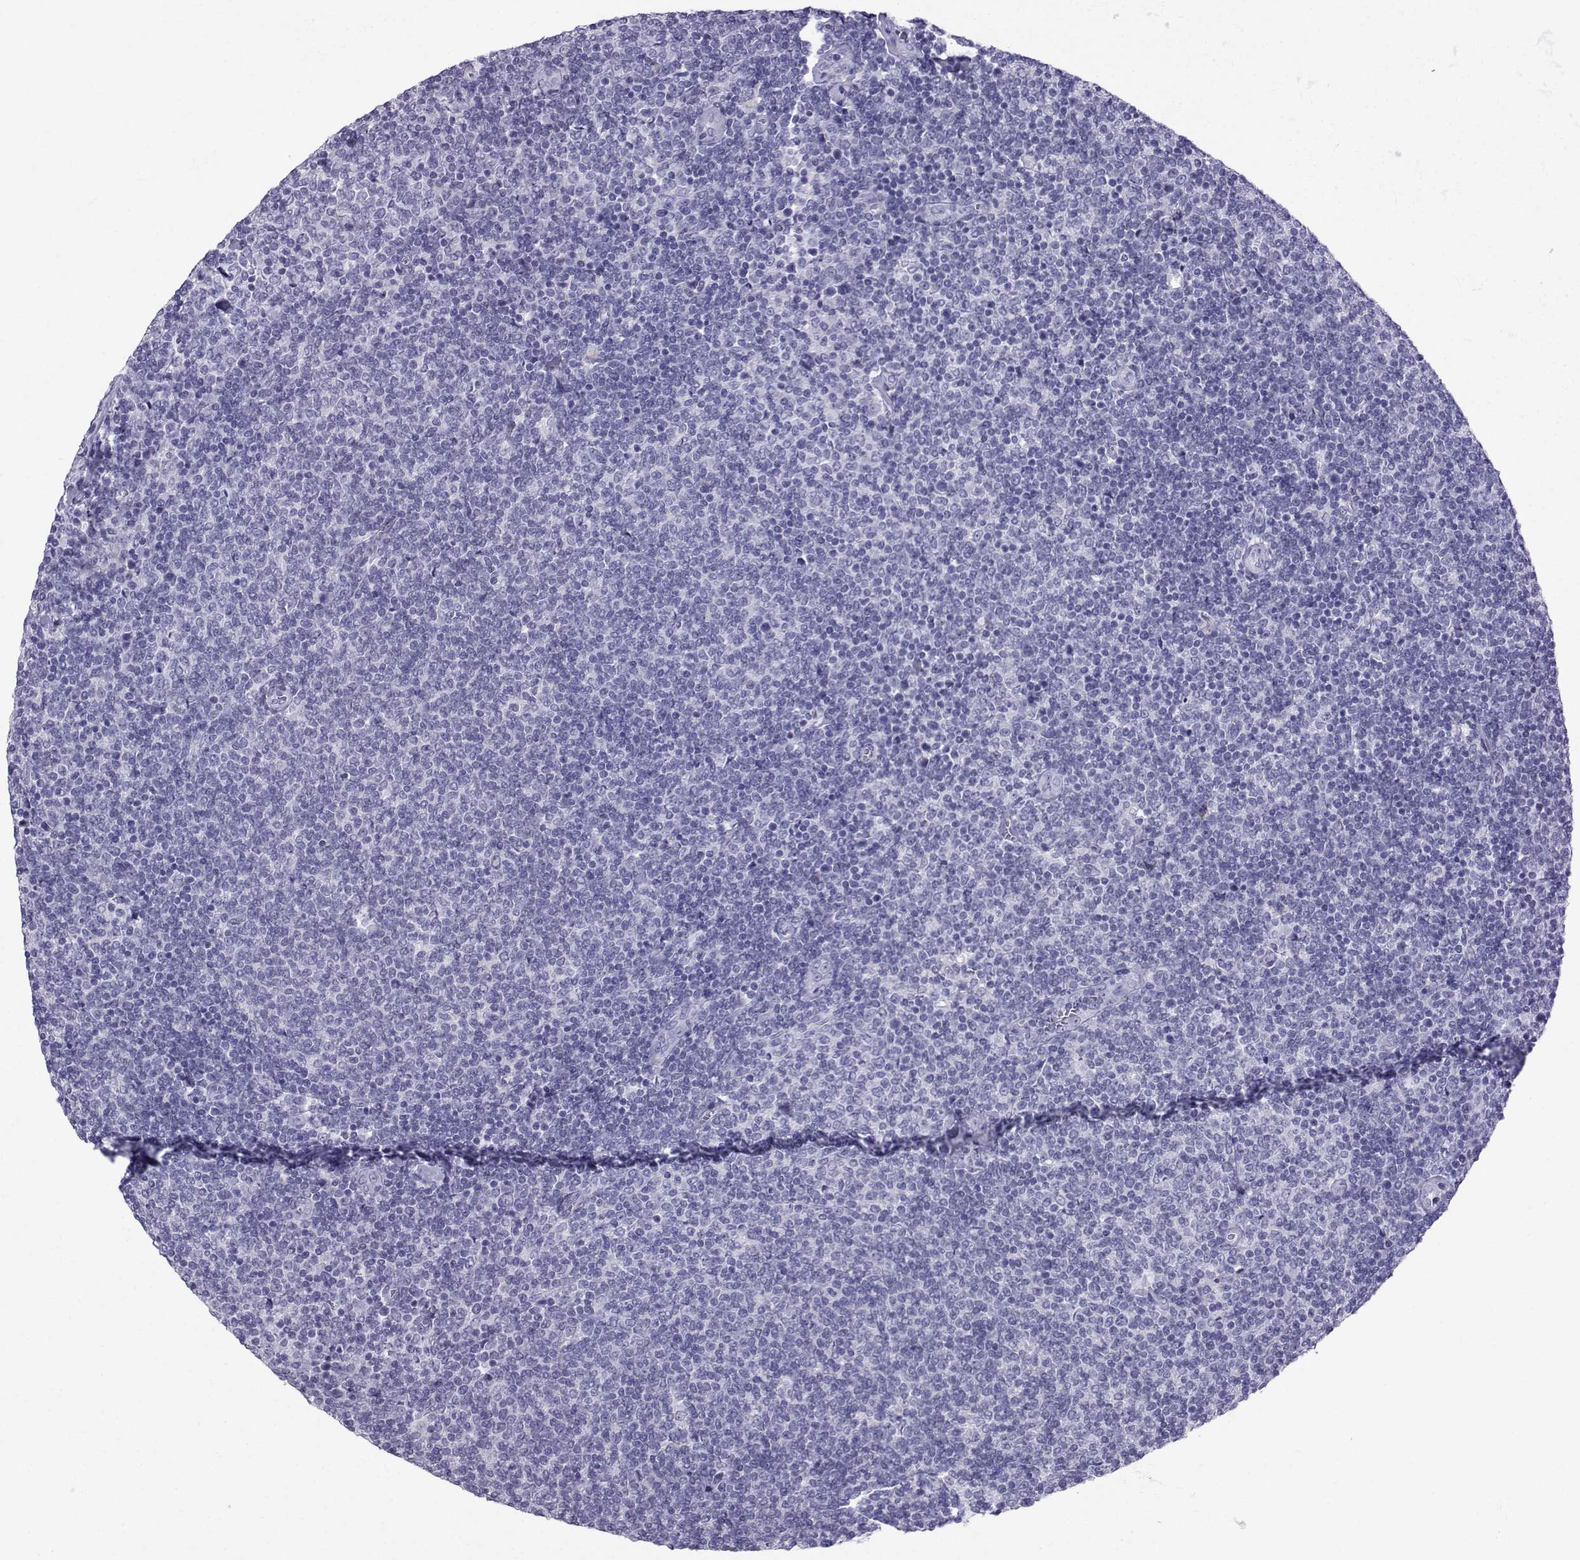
{"staining": {"intensity": "negative", "quantity": "none", "location": "none"}, "tissue": "lymphoma", "cell_type": "Tumor cells", "image_type": "cancer", "snomed": [{"axis": "morphology", "description": "Malignant lymphoma, non-Hodgkin's type, Low grade"}, {"axis": "topography", "description": "Lymph node"}], "caption": "Tumor cells show no significant protein staining in malignant lymphoma, non-Hodgkin's type (low-grade).", "gene": "CRYBB1", "patient": {"sex": "male", "age": 52}}